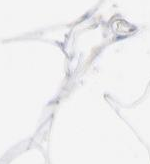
{"staining": {"intensity": "negative", "quantity": "none", "location": "none"}, "tissue": "adipose tissue", "cell_type": "Adipocytes", "image_type": "normal", "snomed": [{"axis": "morphology", "description": "Normal tissue, NOS"}, {"axis": "morphology", "description": "Duct carcinoma"}, {"axis": "topography", "description": "Breast"}, {"axis": "topography", "description": "Adipose tissue"}], "caption": "DAB immunohistochemical staining of unremarkable adipose tissue demonstrates no significant positivity in adipocytes.", "gene": "BID", "patient": {"sex": "female", "age": 37}}